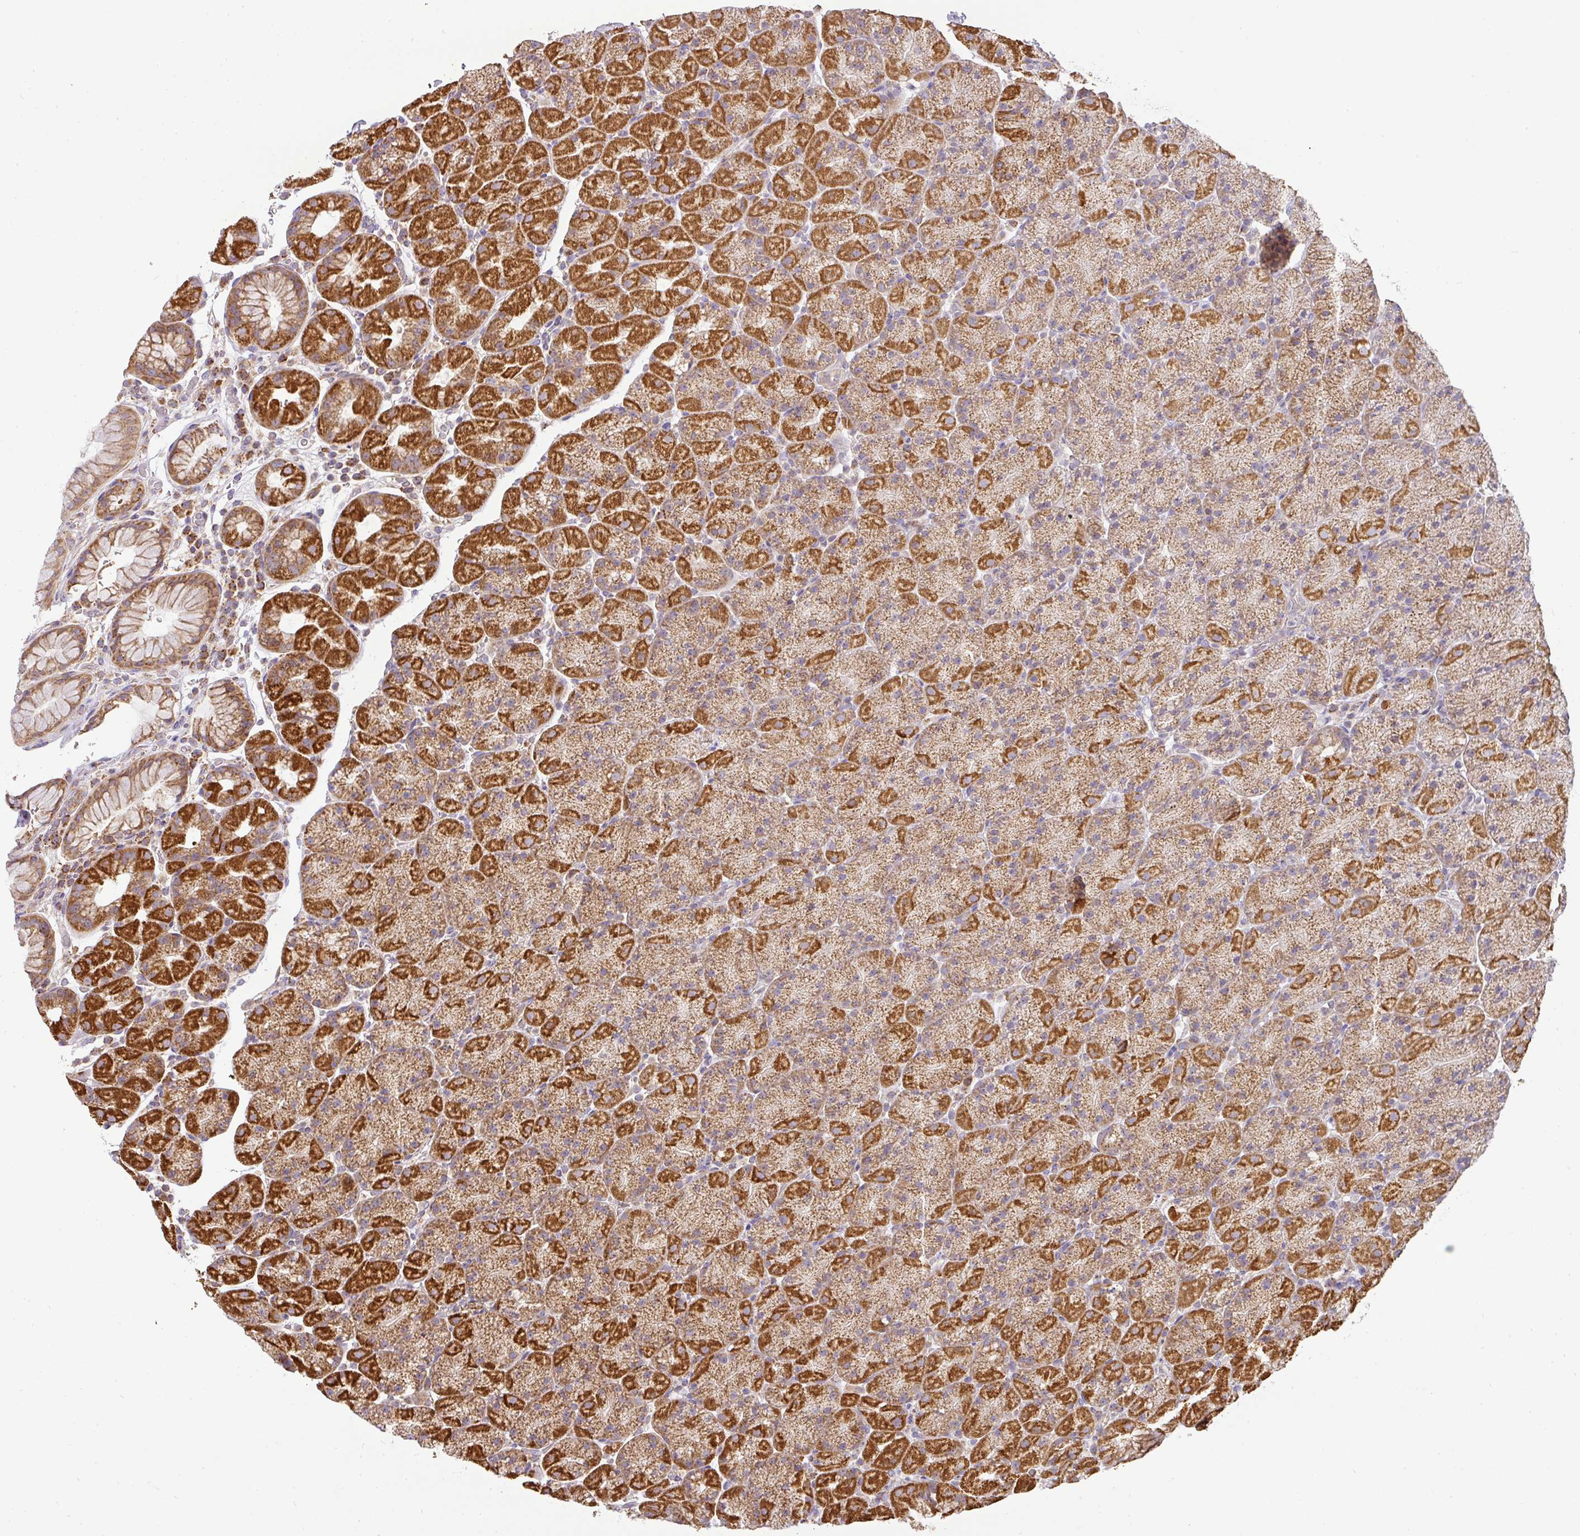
{"staining": {"intensity": "strong", "quantity": ">75%", "location": "cytoplasmic/membranous"}, "tissue": "stomach", "cell_type": "Glandular cells", "image_type": "normal", "snomed": [{"axis": "morphology", "description": "Normal tissue, NOS"}, {"axis": "topography", "description": "Stomach, upper"}, {"axis": "topography", "description": "Stomach, lower"}], "caption": "This photomicrograph exhibits normal stomach stained with IHC to label a protein in brown. The cytoplasmic/membranous of glandular cells show strong positivity for the protein. Nuclei are counter-stained blue.", "gene": "ZNF211", "patient": {"sex": "male", "age": 67}}